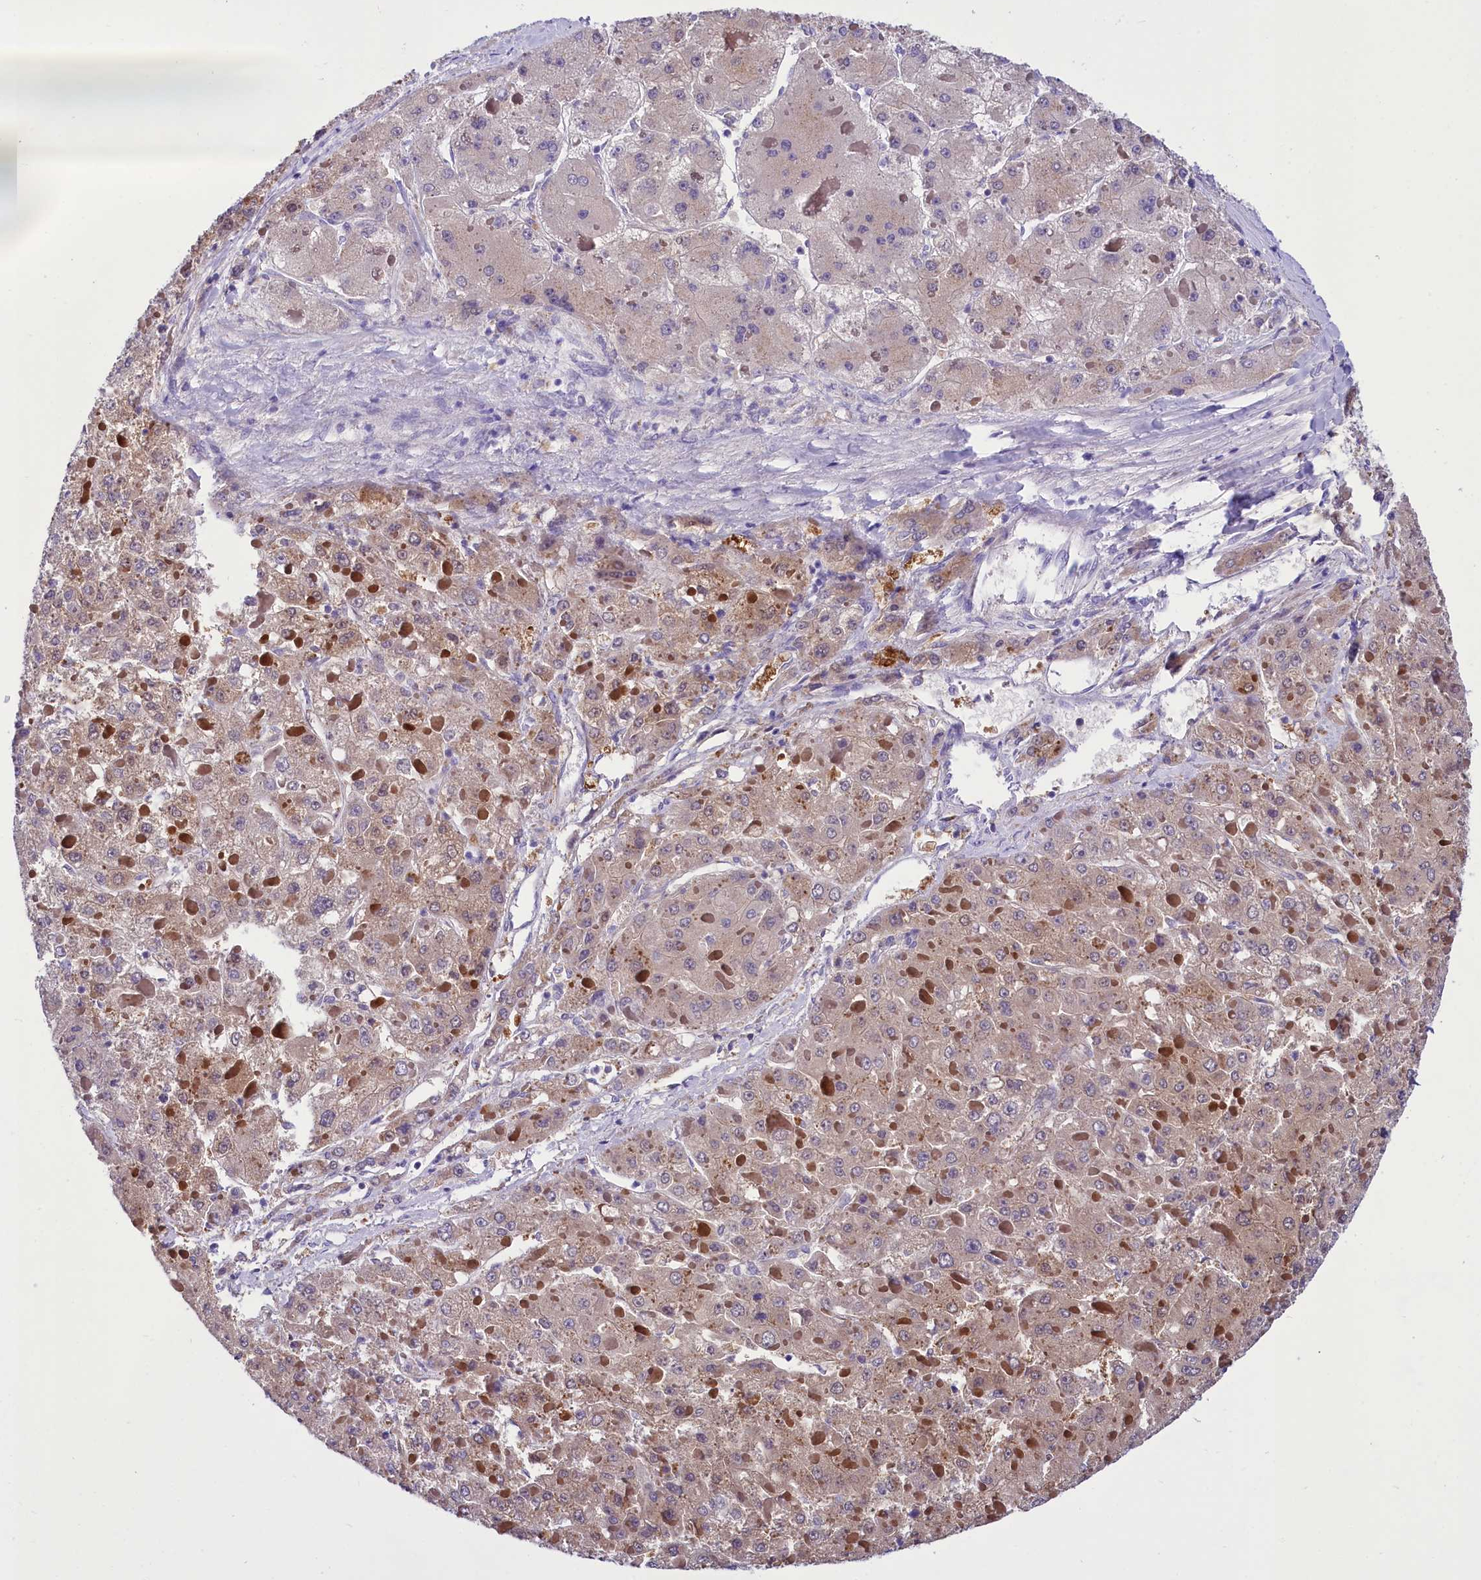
{"staining": {"intensity": "moderate", "quantity": "25%-75%", "location": "cytoplasmic/membranous"}, "tissue": "liver cancer", "cell_type": "Tumor cells", "image_type": "cancer", "snomed": [{"axis": "morphology", "description": "Carcinoma, Hepatocellular, NOS"}, {"axis": "topography", "description": "Liver"}], "caption": "The immunohistochemical stain shows moderate cytoplasmic/membranous staining in tumor cells of liver cancer tissue. The staining is performed using DAB (3,3'-diaminobenzidine) brown chromogen to label protein expression. The nuclei are counter-stained blue using hematoxylin.", "gene": "TTC36", "patient": {"sex": "female", "age": 73}}